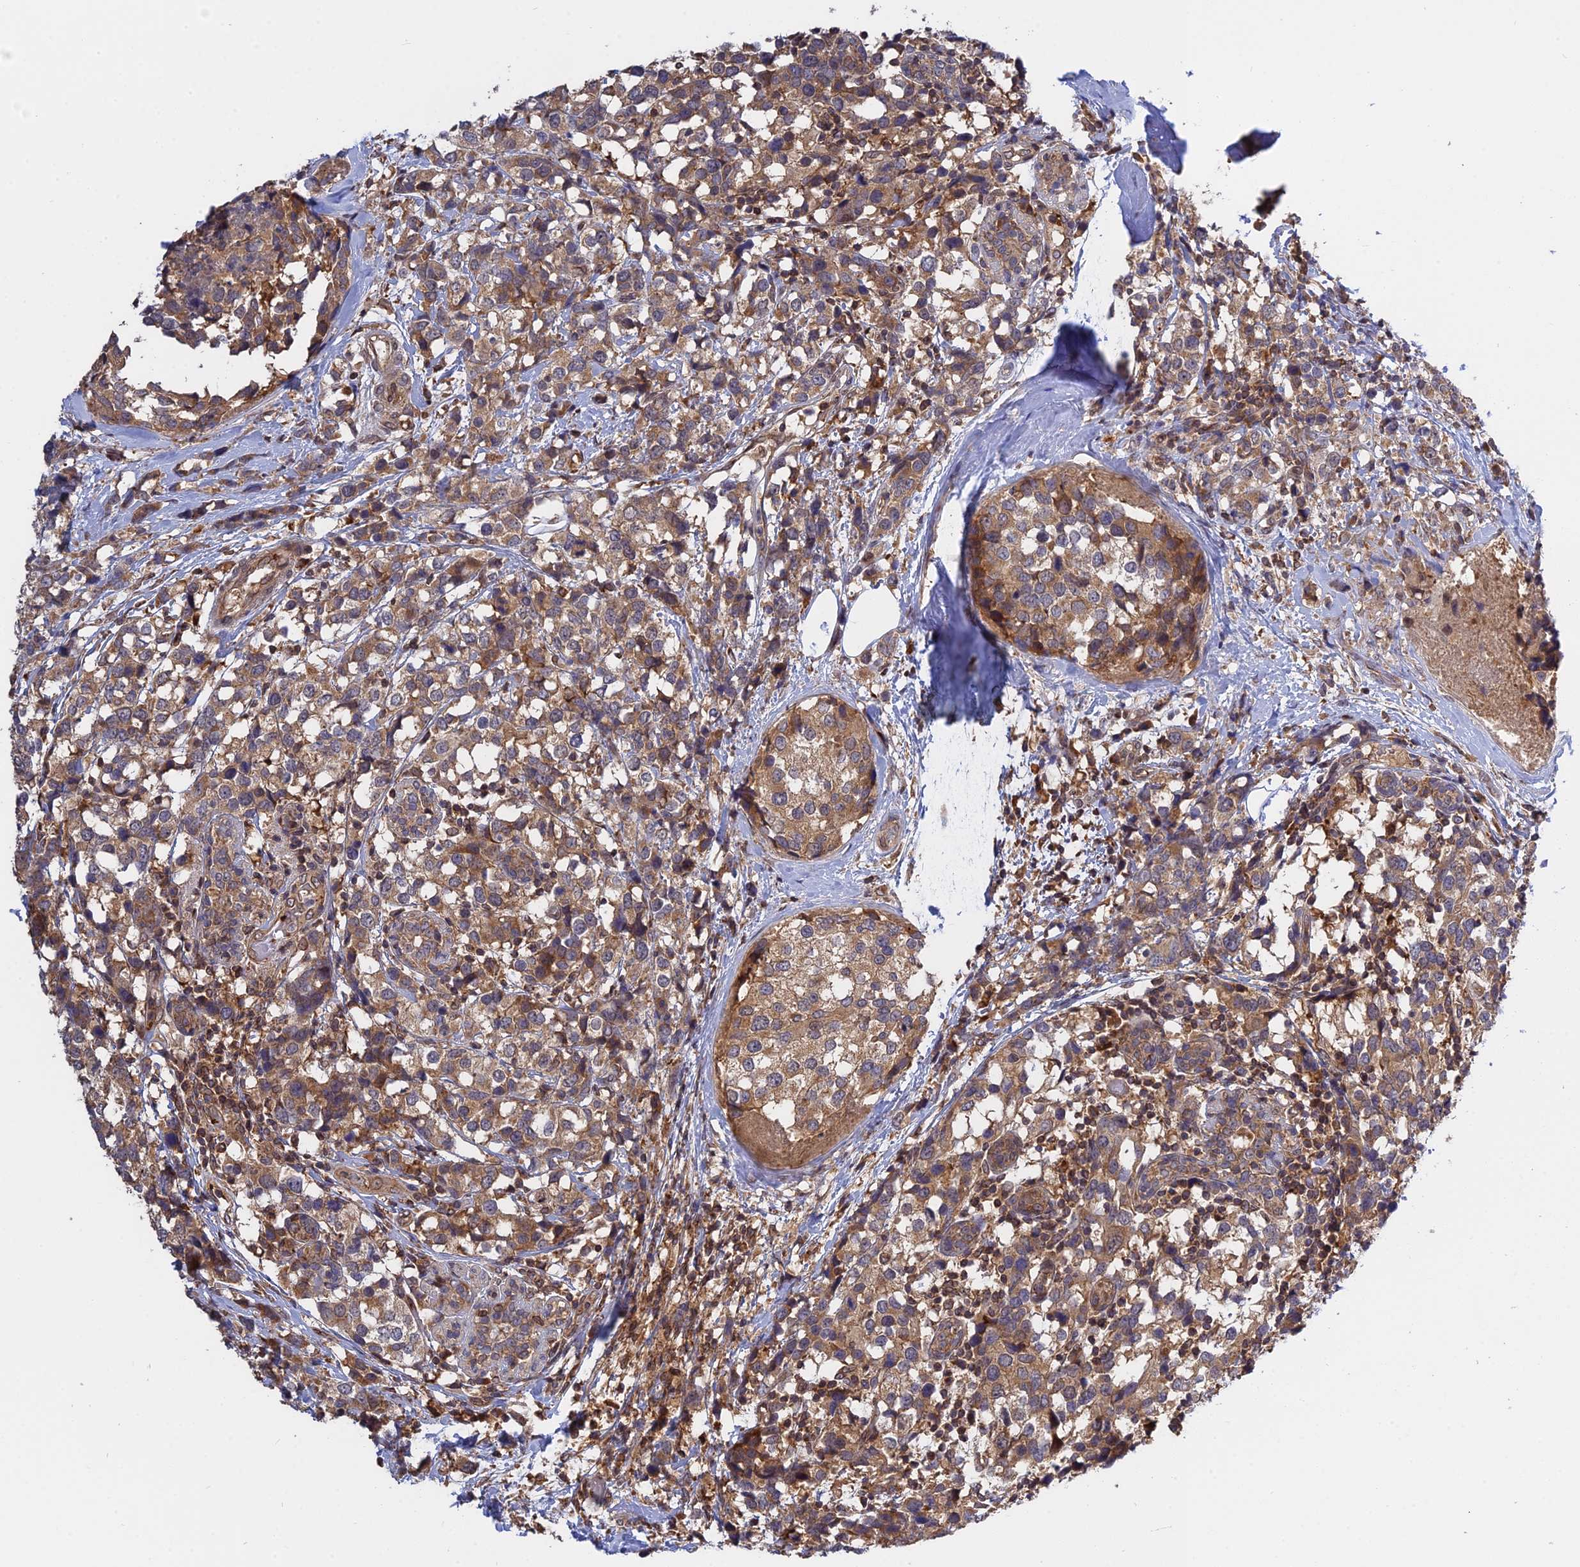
{"staining": {"intensity": "moderate", "quantity": ">75%", "location": "cytoplasmic/membranous"}, "tissue": "breast cancer", "cell_type": "Tumor cells", "image_type": "cancer", "snomed": [{"axis": "morphology", "description": "Lobular carcinoma"}, {"axis": "topography", "description": "Breast"}], "caption": "Lobular carcinoma (breast) was stained to show a protein in brown. There is medium levels of moderate cytoplasmic/membranous expression in approximately >75% of tumor cells. The staining was performed using DAB, with brown indicating positive protein expression. Nuclei are stained blue with hematoxylin.", "gene": "IL21R", "patient": {"sex": "female", "age": 59}}